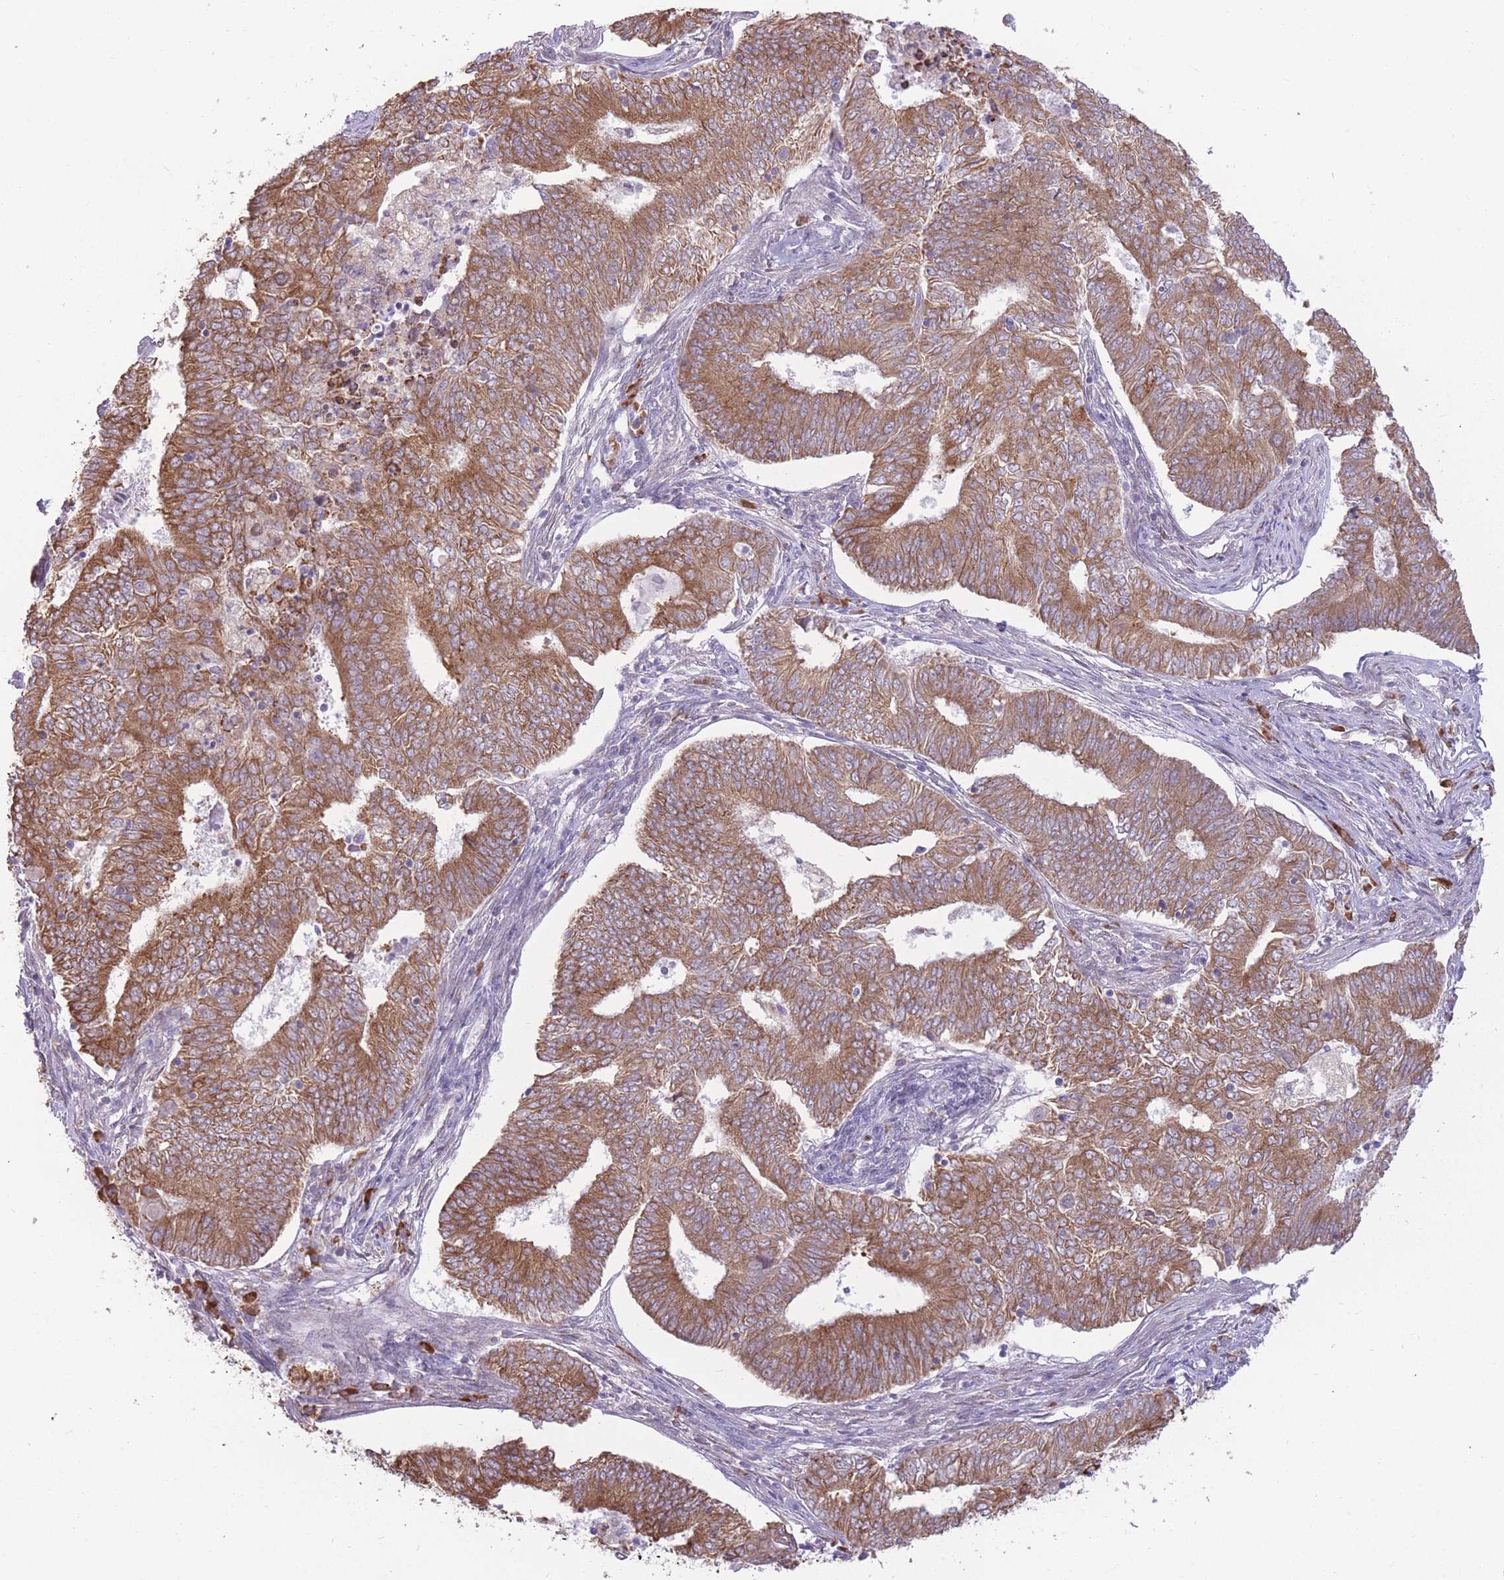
{"staining": {"intensity": "moderate", "quantity": ">75%", "location": "cytoplasmic/membranous"}, "tissue": "endometrial cancer", "cell_type": "Tumor cells", "image_type": "cancer", "snomed": [{"axis": "morphology", "description": "Adenocarcinoma, NOS"}, {"axis": "topography", "description": "Endometrium"}], "caption": "Protein expression by immunohistochemistry reveals moderate cytoplasmic/membranous expression in approximately >75% of tumor cells in endometrial cancer.", "gene": "TRAPPC5", "patient": {"sex": "female", "age": 62}}